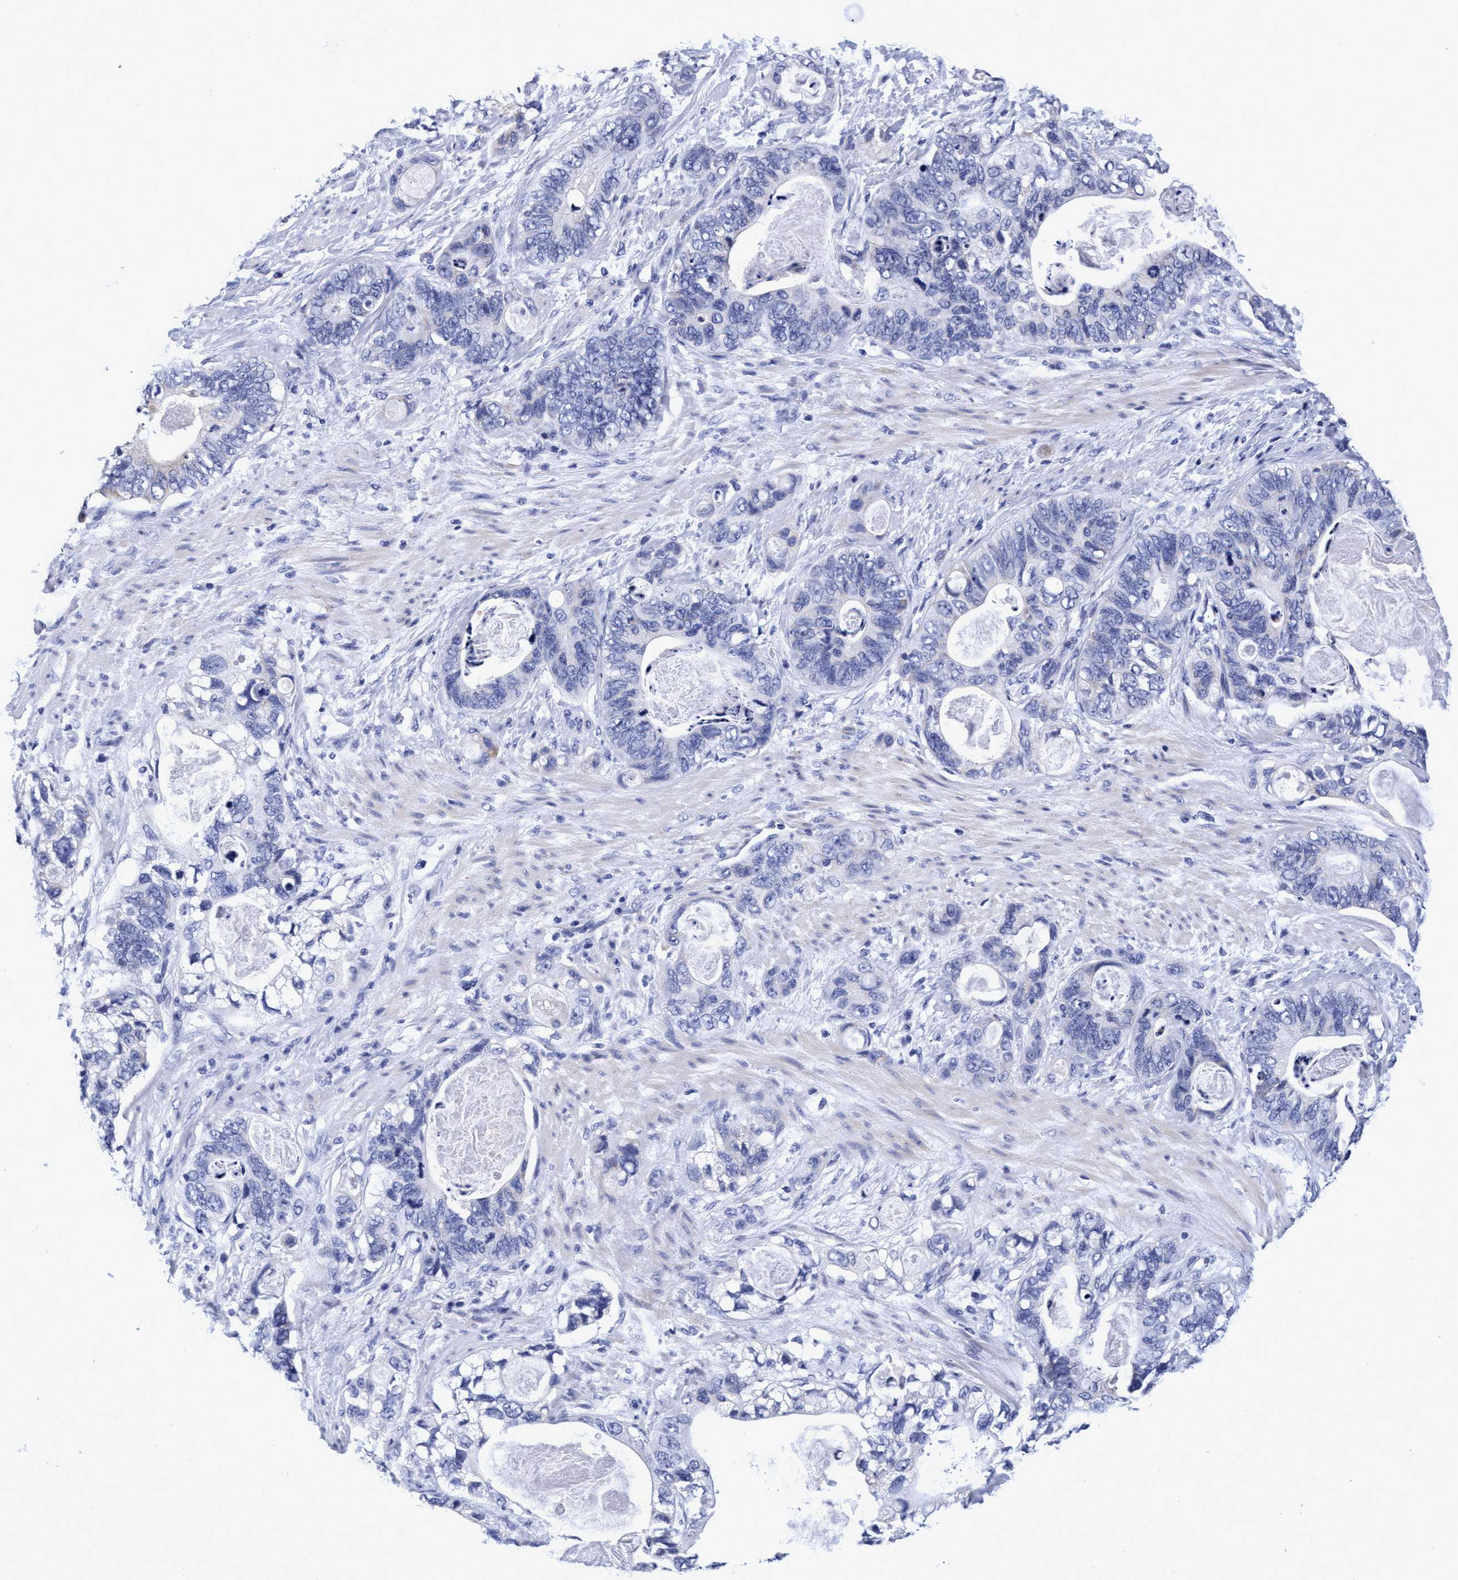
{"staining": {"intensity": "negative", "quantity": "none", "location": "none"}, "tissue": "stomach cancer", "cell_type": "Tumor cells", "image_type": "cancer", "snomed": [{"axis": "morphology", "description": "Normal tissue, NOS"}, {"axis": "morphology", "description": "Adenocarcinoma, NOS"}, {"axis": "topography", "description": "Stomach"}], "caption": "Tumor cells are negative for protein expression in human stomach cancer (adenocarcinoma). (Immunohistochemistry, brightfield microscopy, high magnification).", "gene": "PLPPR1", "patient": {"sex": "female", "age": 89}}